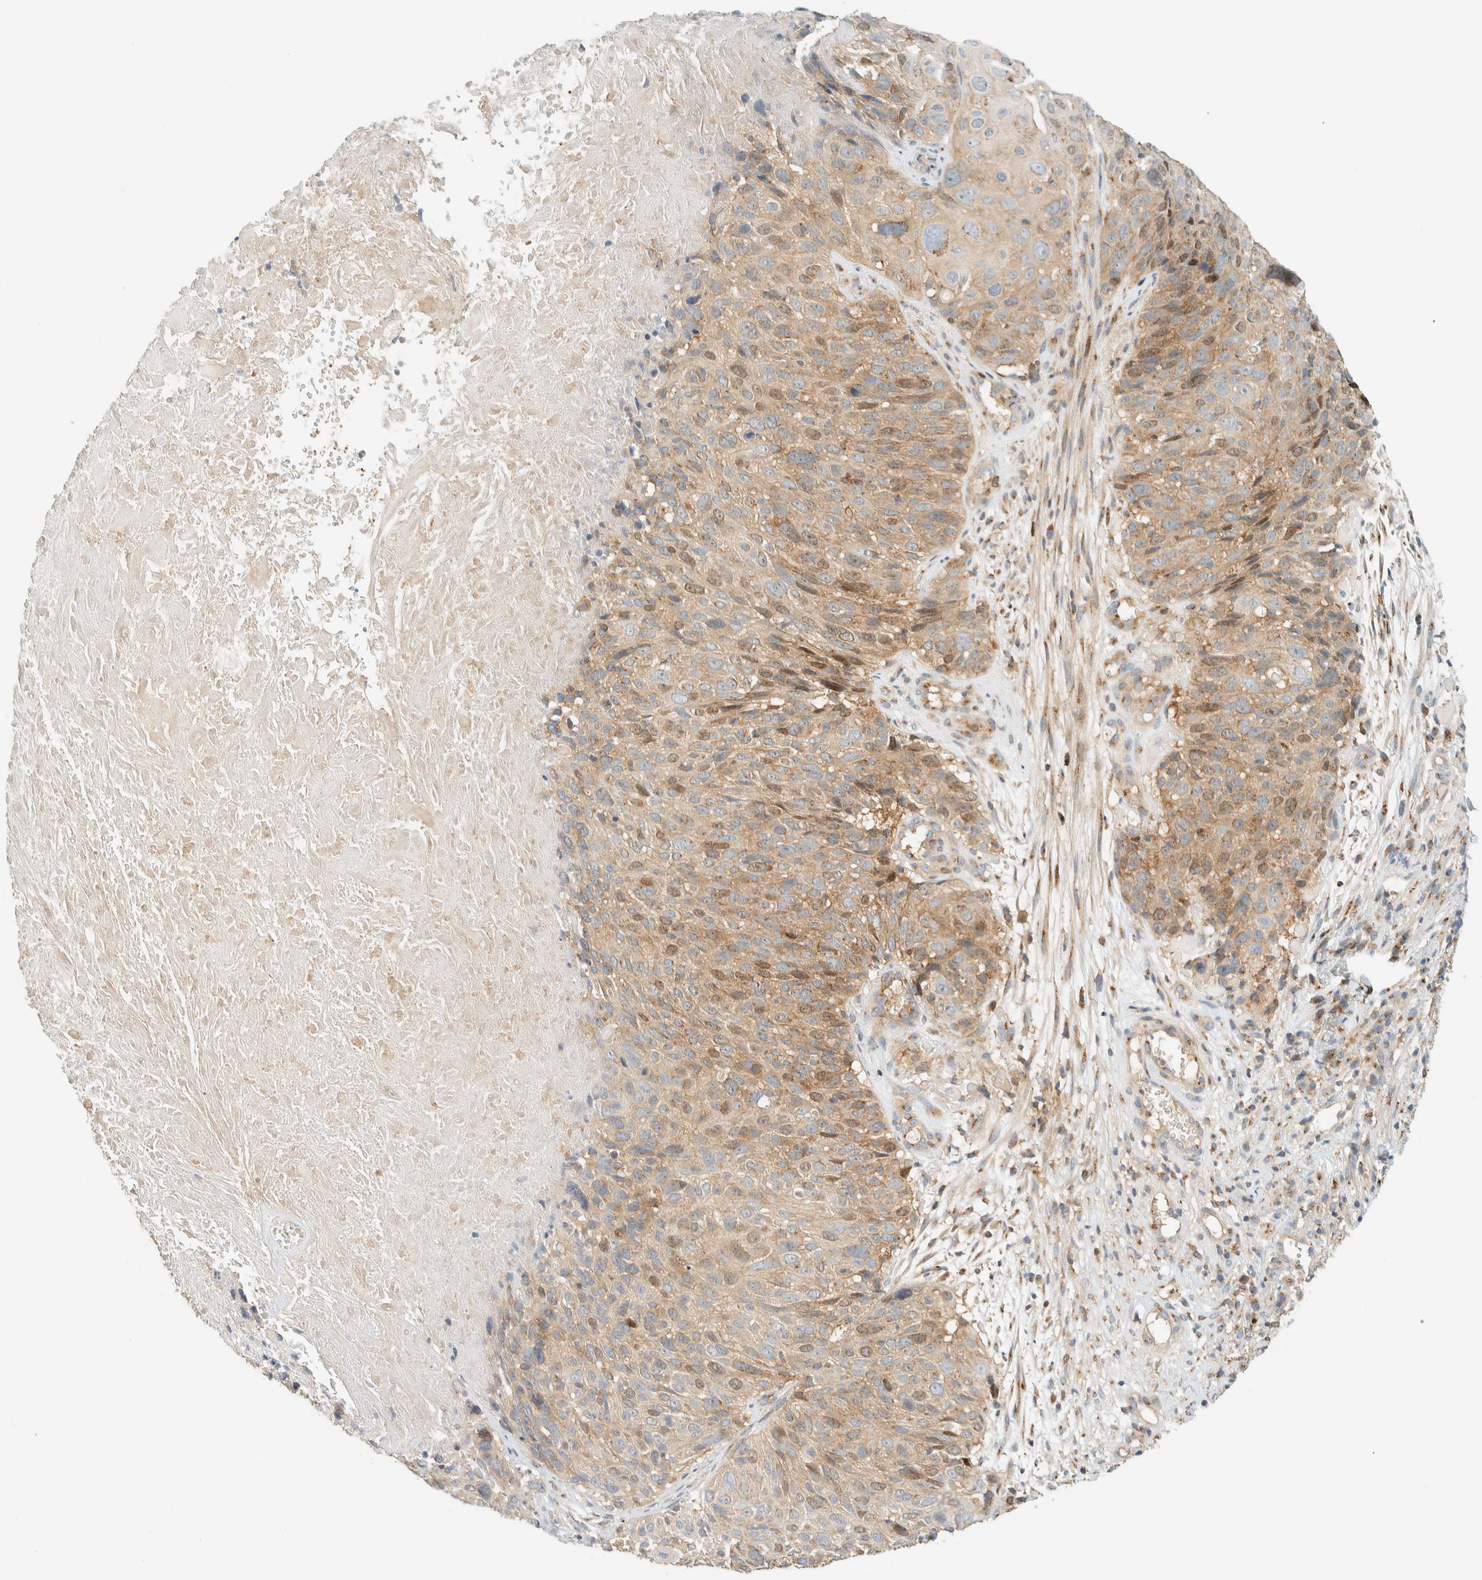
{"staining": {"intensity": "weak", "quantity": ">75%", "location": "cytoplasmic/membranous"}, "tissue": "cervical cancer", "cell_type": "Tumor cells", "image_type": "cancer", "snomed": [{"axis": "morphology", "description": "Squamous cell carcinoma, NOS"}, {"axis": "topography", "description": "Cervix"}], "caption": "Immunohistochemical staining of human cervical cancer (squamous cell carcinoma) reveals low levels of weak cytoplasmic/membranous protein expression in about >75% of tumor cells.", "gene": "ARFGEF1", "patient": {"sex": "female", "age": 74}}